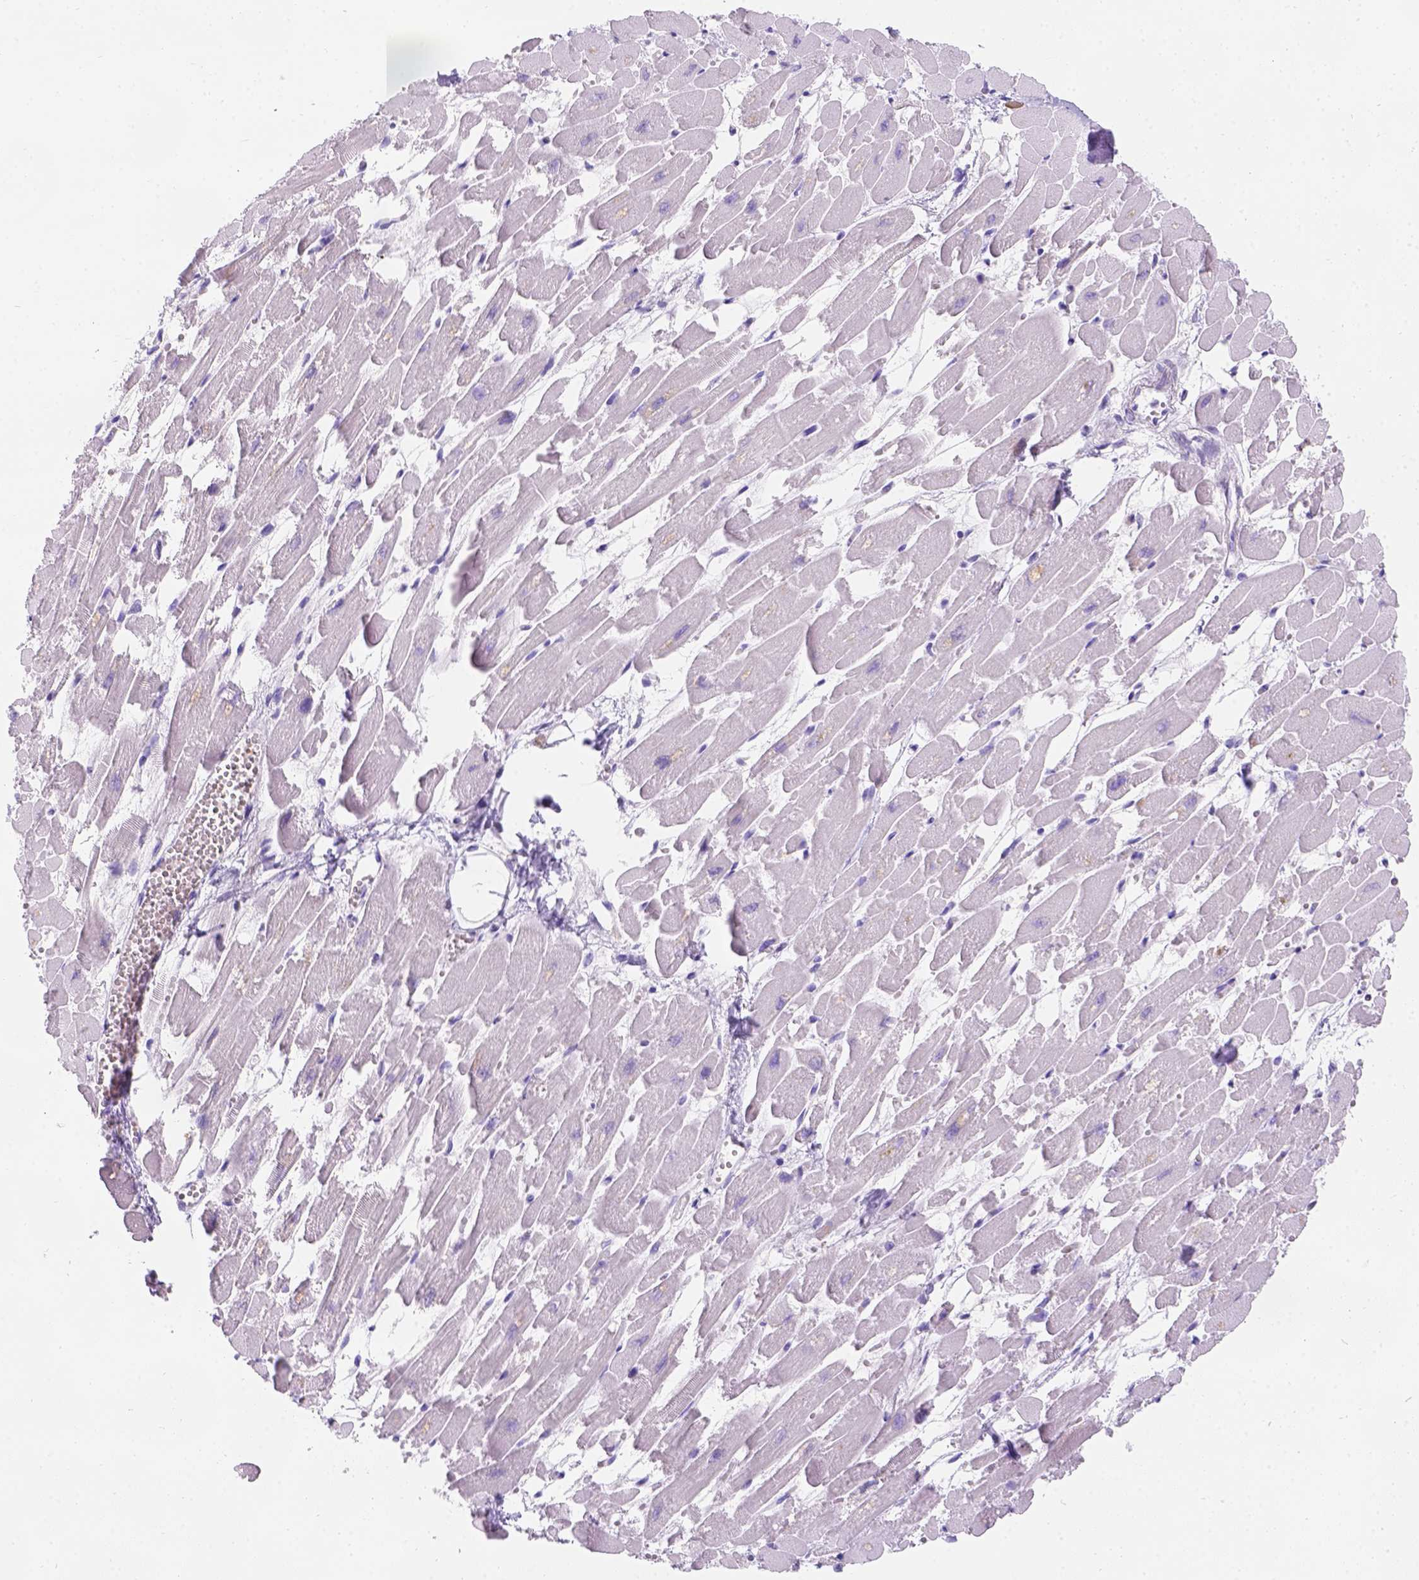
{"staining": {"intensity": "negative", "quantity": "none", "location": "none"}, "tissue": "heart muscle", "cell_type": "Cardiomyocytes", "image_type": "normal", "snomed": [{"axis": "morphology", "description": "Normal tissue, NOS"}, {"axis": "topography", "description": "Heart"}], "caption": "An image of heart muscle stained for a protein reveals no brown staining in cardiomyocytes. (Immunohistochemistry, brightfield microscopy, high magnification).", "gene": "PHF7", "patient": {"sex": "female", "age": 52}}